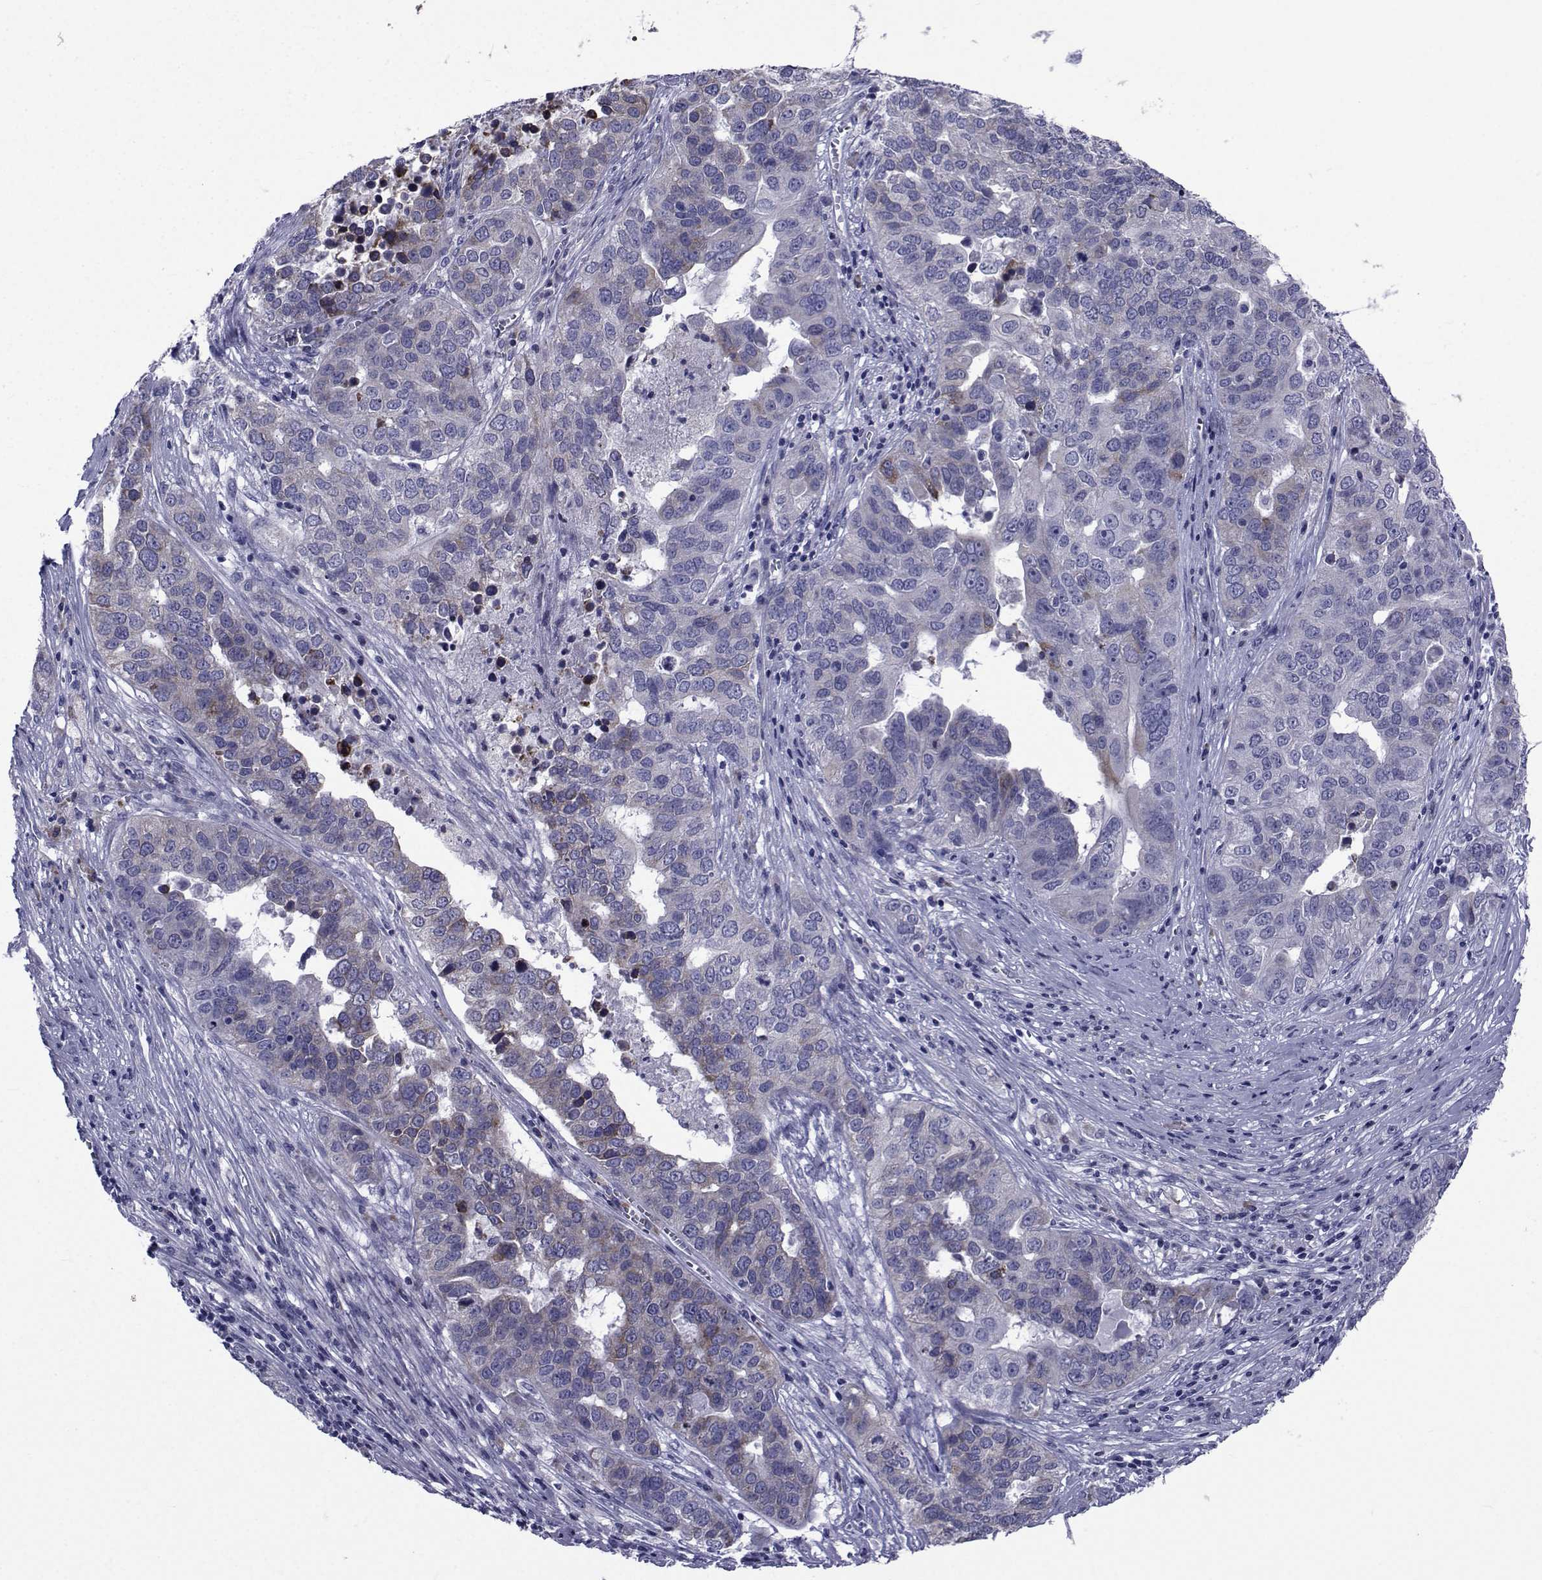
{"staining": {"intensity": "moderate", "quantity": "25%-75%", "location": "cytoplasmic/membranous"}, "tissue": "ovarian cancer", "cell_type": "Tumor cells", "image_type": "cancer", "snomed": [{"axis": "morphology", "description": "Carcinoma, endometroid"}, {"axis": "topography", "description": "Soft tissue"}, {"axis": "topography", "description": "Ovary"}], "caption": "Immunohistochemical staining of ovarian endometroid carcinoma demonstrates moderate cytoplasmic/membranous protein expression in about 25%-75% of tumor cells.", "gene": "ROPN1", "patient": {"sex": "female", "age": 52}}